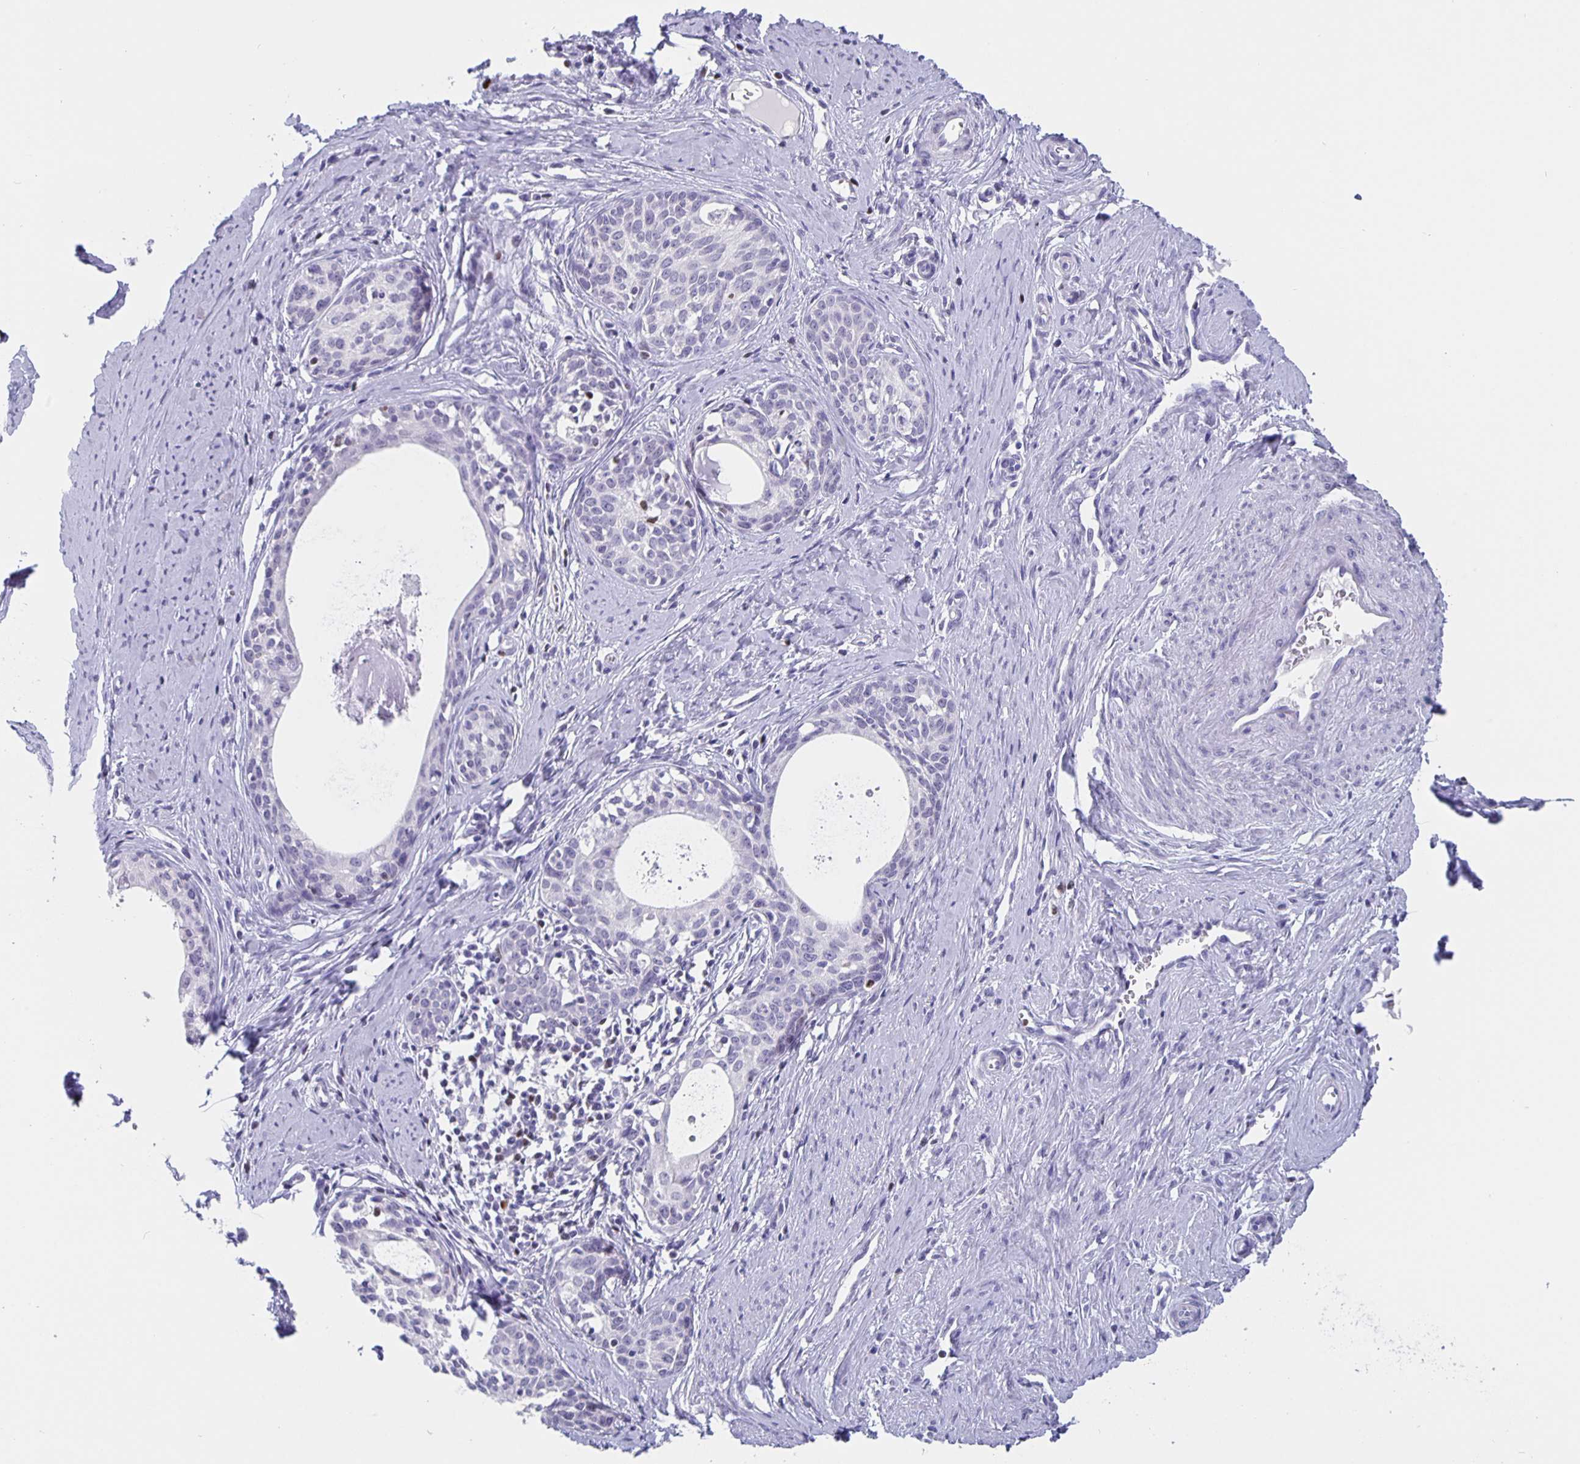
{"staining": {"intensity": "negative", "quantity": "none", "location": "none"}, "tissue": "cervical cancer", "cell_type": "Tumor cells", "image_type": "cancer", "snomed": [{"axis": "morphology", "description": "Squamous cell carcinoma, NOS"}, {"axis": "morphology", "description": "Adenocarcinoma, NOS"}, {"axis": "topography", "description": "Cervix"}], "caption": "This is an immunohistochemistry (IHC) photomicrograph of human cervical squamous cell carcinoma. There is no positivity in tumor cells.", "gene": "SATB2", "patient": {"sex": "female", "age": 52}}